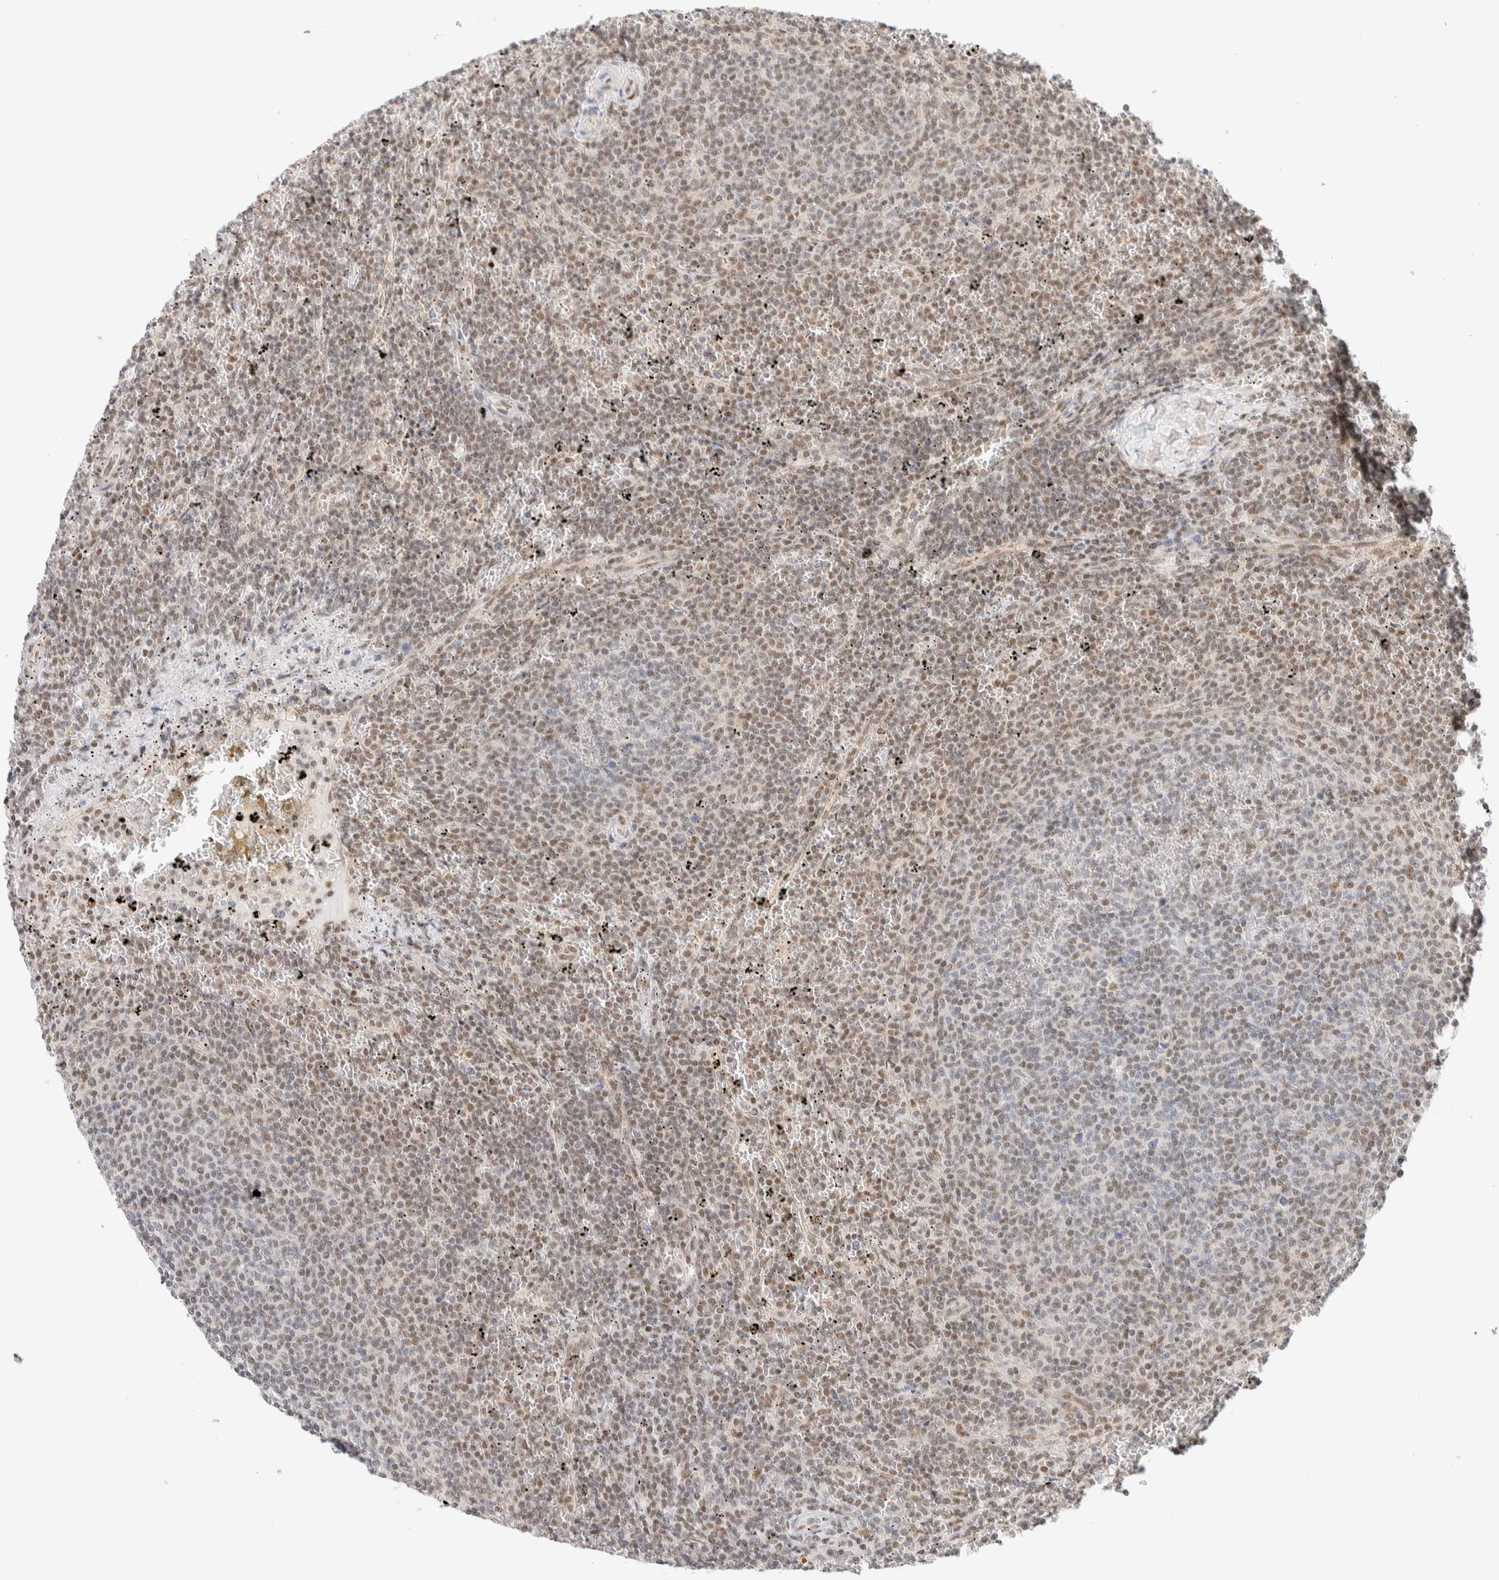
{"staining": {"intensity": "weak", "quantity": ">75%", "location": "nuclear"}, "tissue": "lymphoma", "cell_type": "Tumor cells", "image_type": "cancer", "snomed": [{"axis": "morphology", "description": "Malignant lymphoma, non-Hodgkin's type, Low grade"}, {"axis": "topography", "description": "Spleen"}], "caption": "Protein staining of malignant lymphoma, non-Hodgkin's type (low-grade) tissue shows weak nuclear staining in about >75% of tumor cells.", "gene": "PYGO2", "patient": {"sex": "female", "age": 50}}